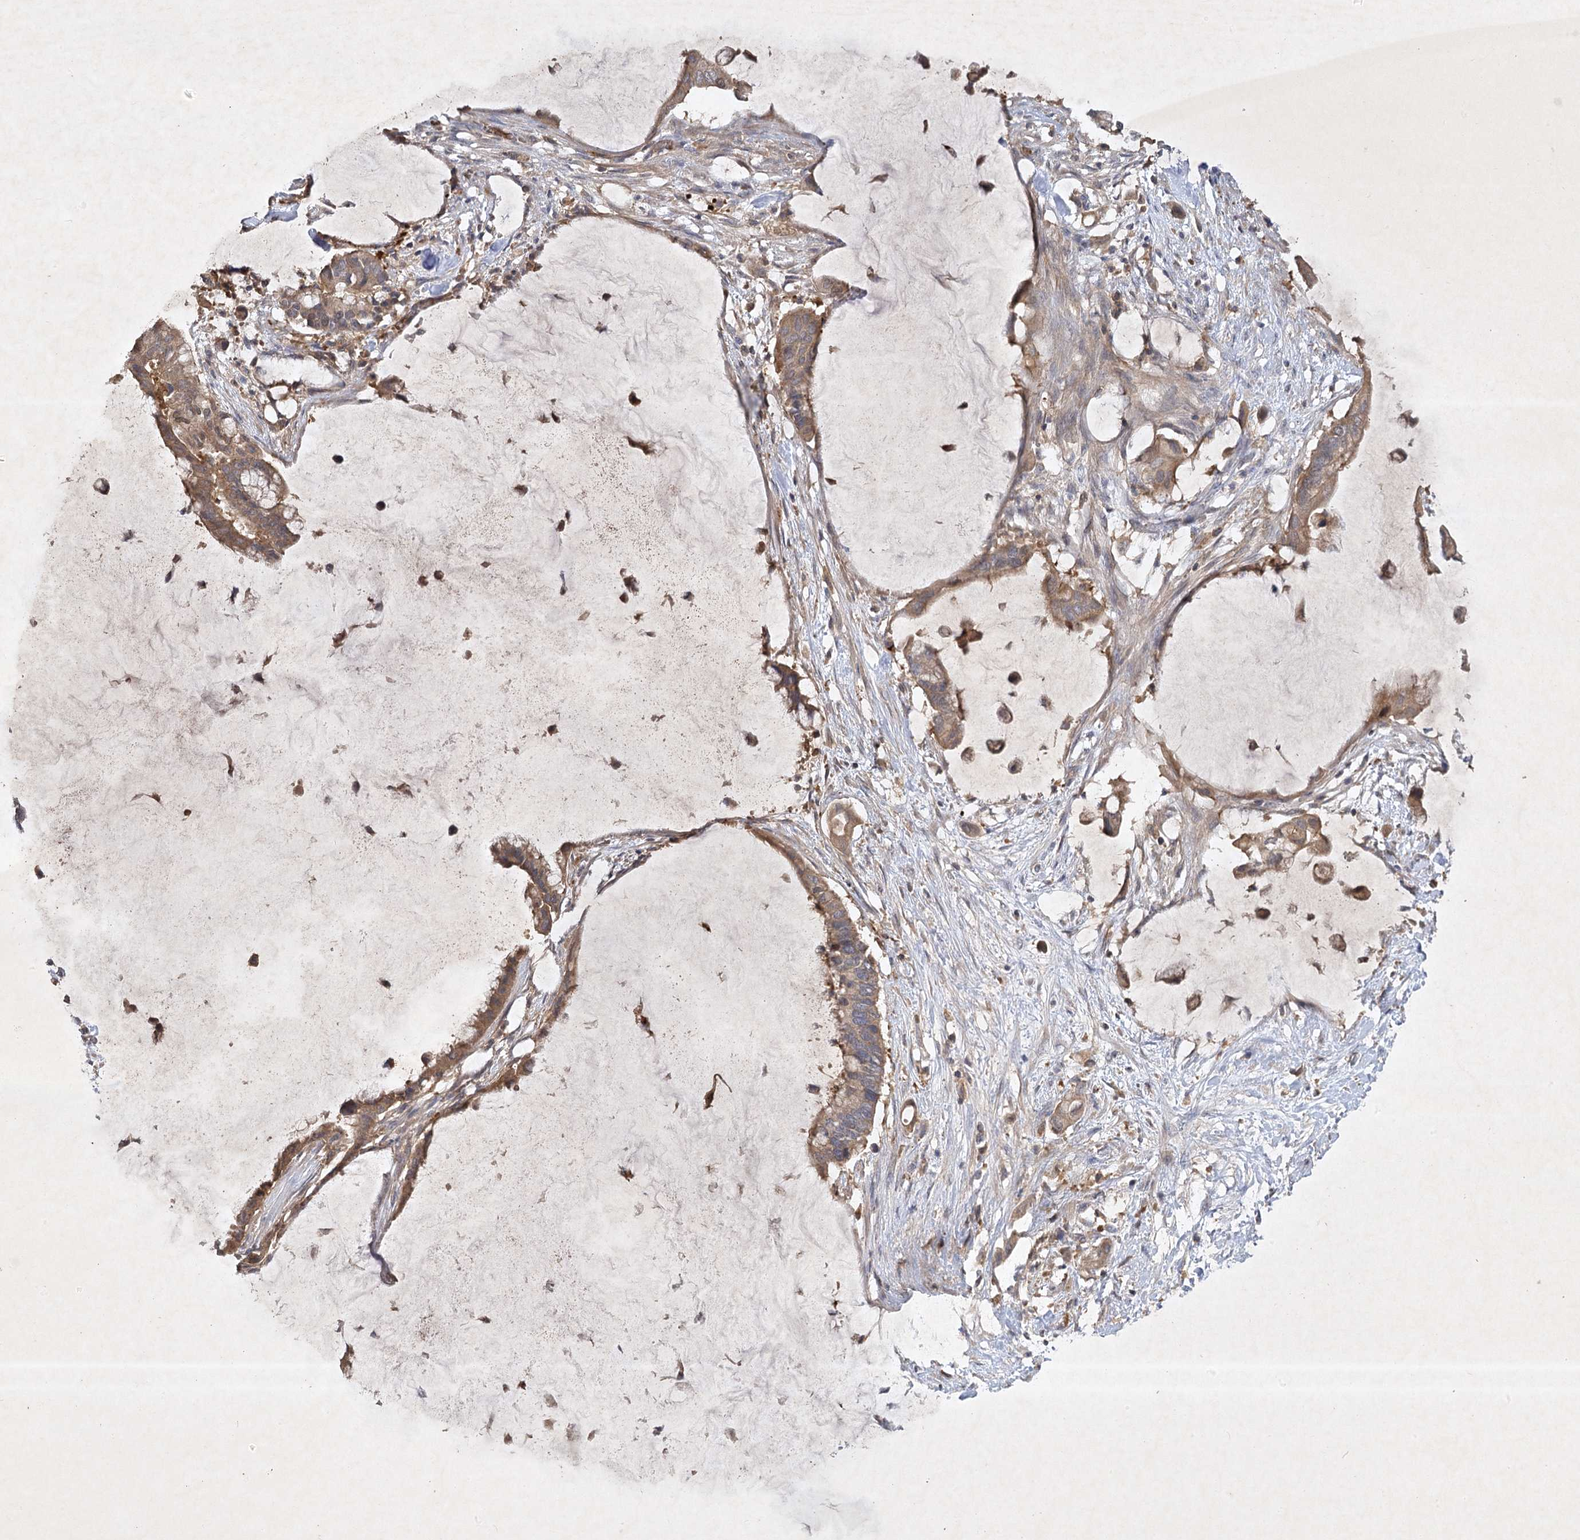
{"staining": {"intensity": "moderate", "quantity": ">75%", "location": "cytoplasmic/membranous"}, "tissue": "pancreatic cancer", "cell_type": "Tumor cells", "image_type": "cancer", "snomed": [{"axis": "morphology", "description": "Adenocarcinoma, NOS"}, {"axis": "topography", "description": "Pancreas"}], "caption": "Approximately >75% of tumor cells in human pancreatic cancer (adenocarcinoma) reveal moderate cytoplasmic/membranous protein staining as visualized by brown immunohistochemical staining.", "gene": "PYROXD2", "patient": {"sex": "male", "age": 41}}